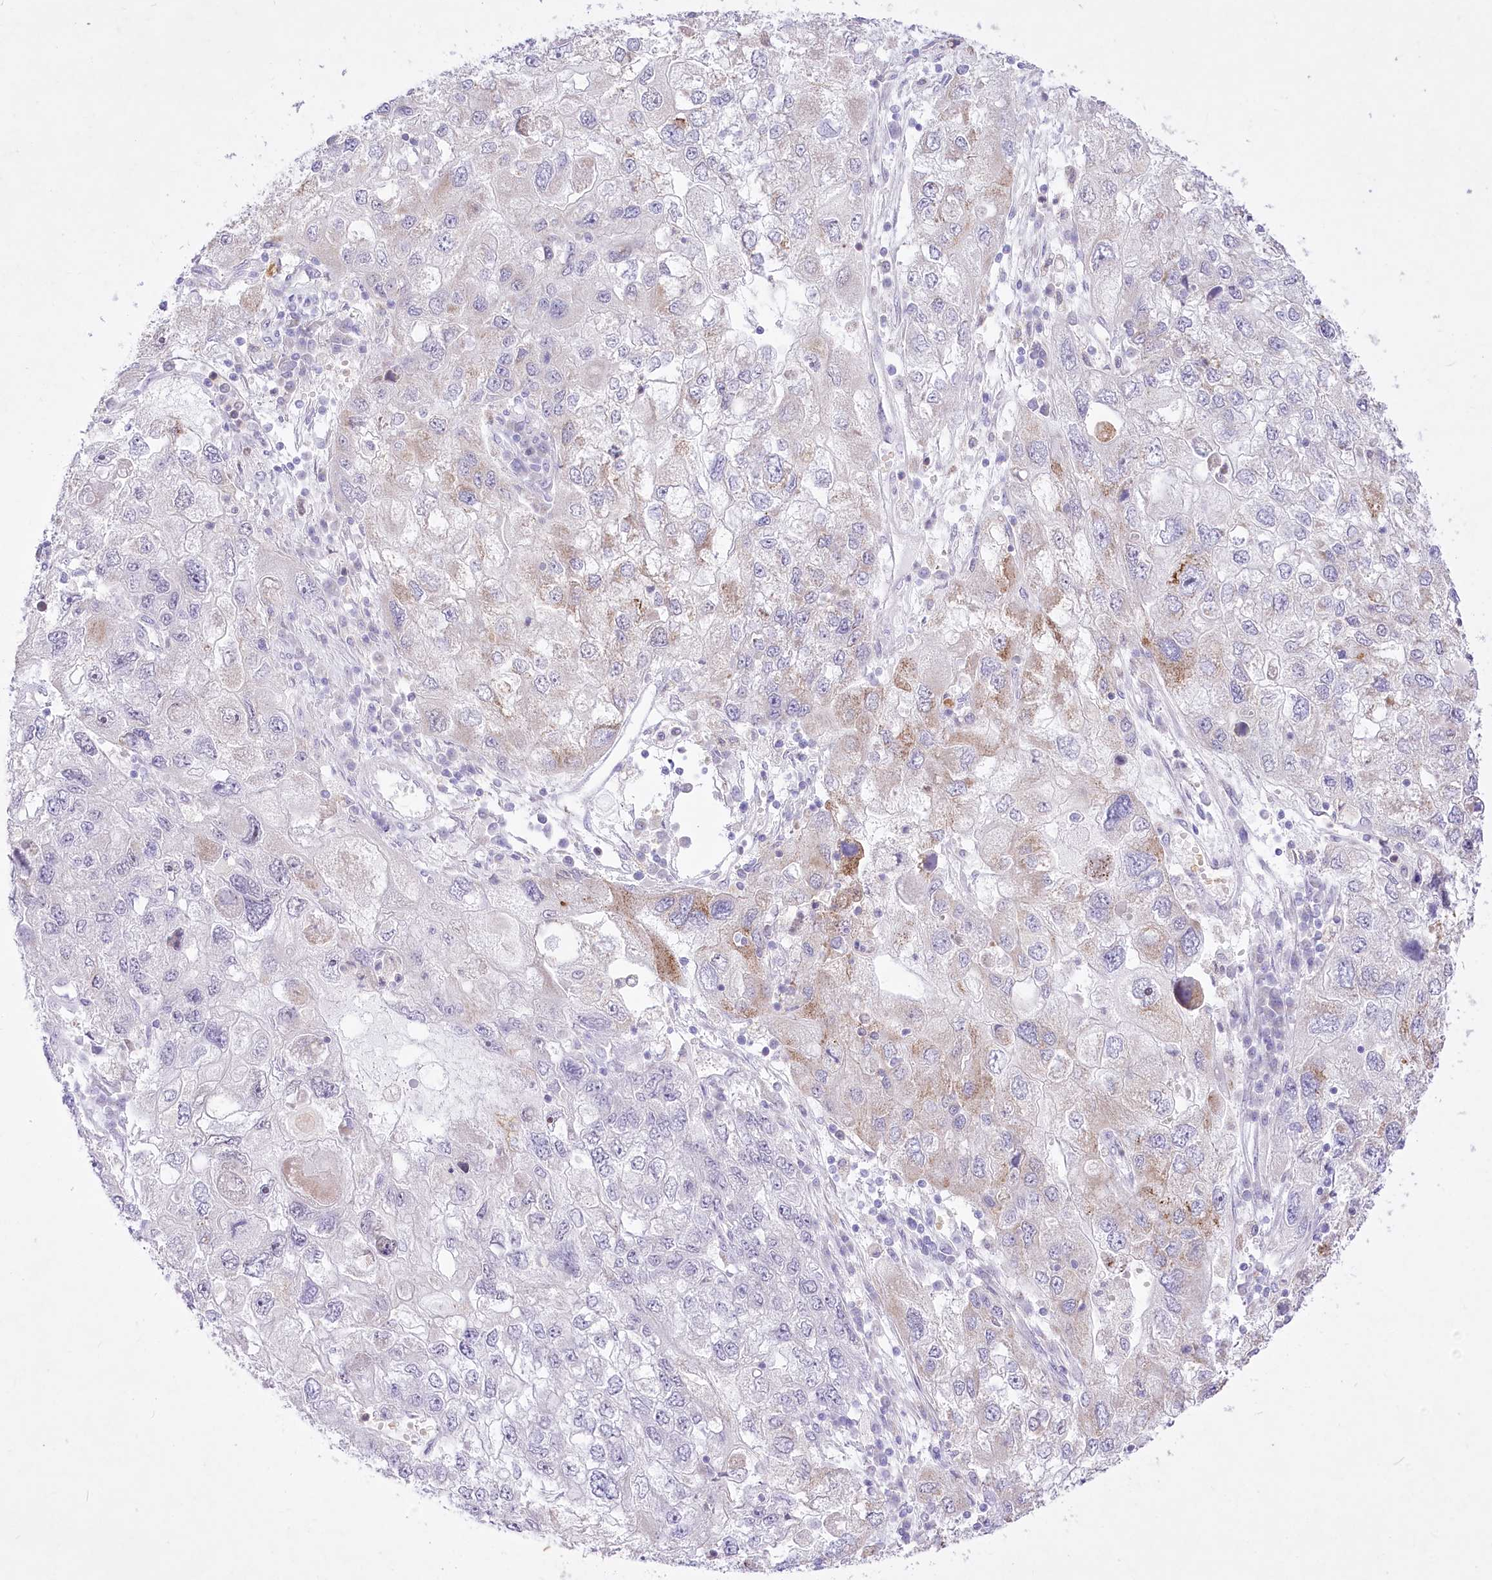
{"staining": {"intensity": "weak", "quantity": "<25%", "location": "cytoplasmic/membranous"}, "tissue": "endometrial cancer", "cell_type": "Tumor cells", "image_type": "cancer", "snomed": [{"axis": "morphology", "description": "Adenocarcinoma, NOS"}, {"axis": "topography", "description": "Endometrium"}], "caption": "Endometrial cancer stained for a protein using immunohistochemistry displays no positivity tumor cells.", "gene": "BEND7", "patient": {"sex": "female", "age": 49}}